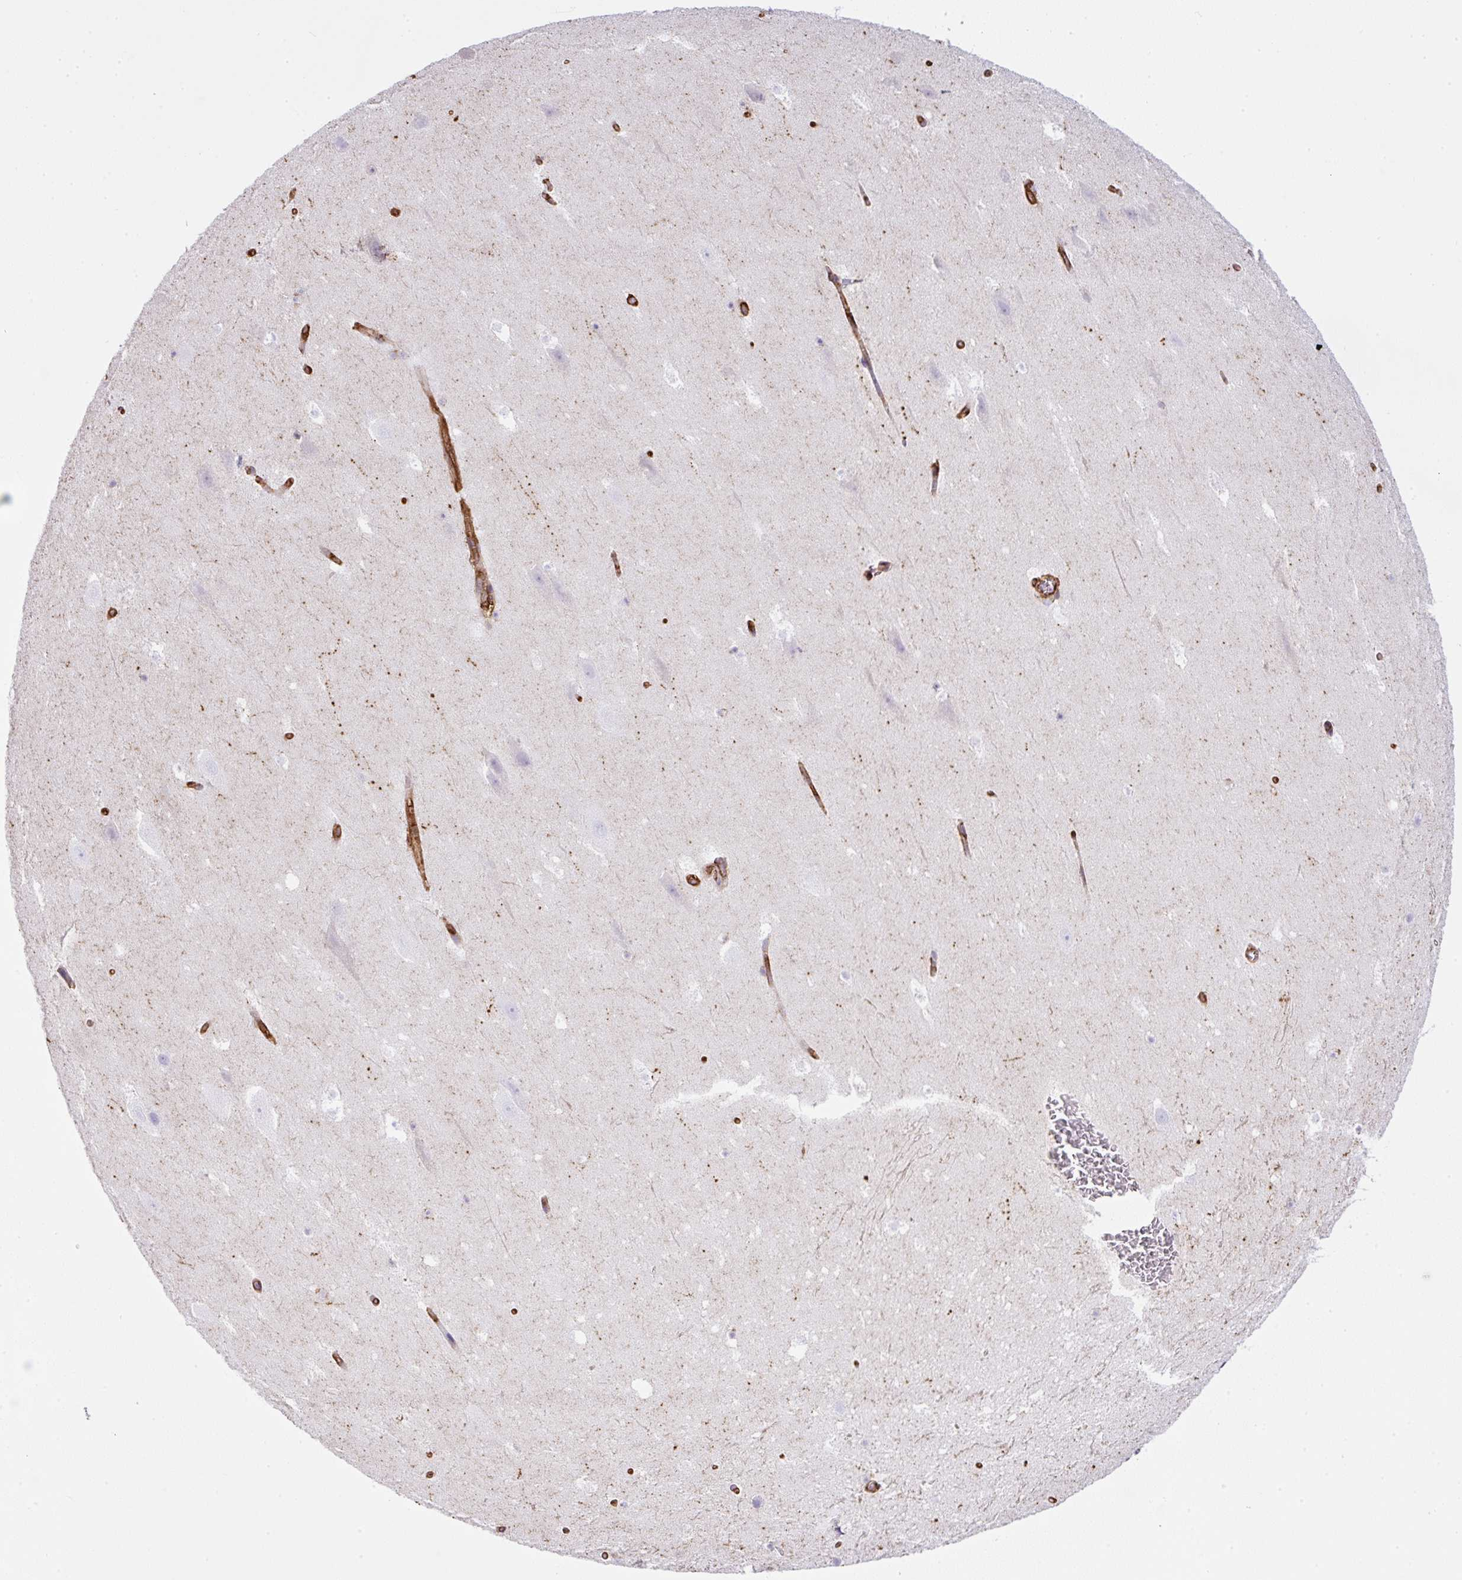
{"staining": {"intensity": "negative", "quantity": "none", "location": "none"}, "tissue": "hippocampus", "cell_type": "Glial cells", "image_type": "normal", "snomed": [{"axis": "morphology", "description": "Normal tissue, NOS"}, {"axis": "topography", "description": "Hippocampus"}], "caption": "A high-resolution photomicrograph shows immunohistochemistry staining of normal hippocampus, which reveals no significant staining in glial cells. Brightfield microscopy of immunohistochemistry stained with DAB (3,3'-diaminobenzidine) (brown) and hematoxylin (blue), captured at high magnification.", "gene": "MAGEB5", "patient": {"sex": "female", "age": 42}}